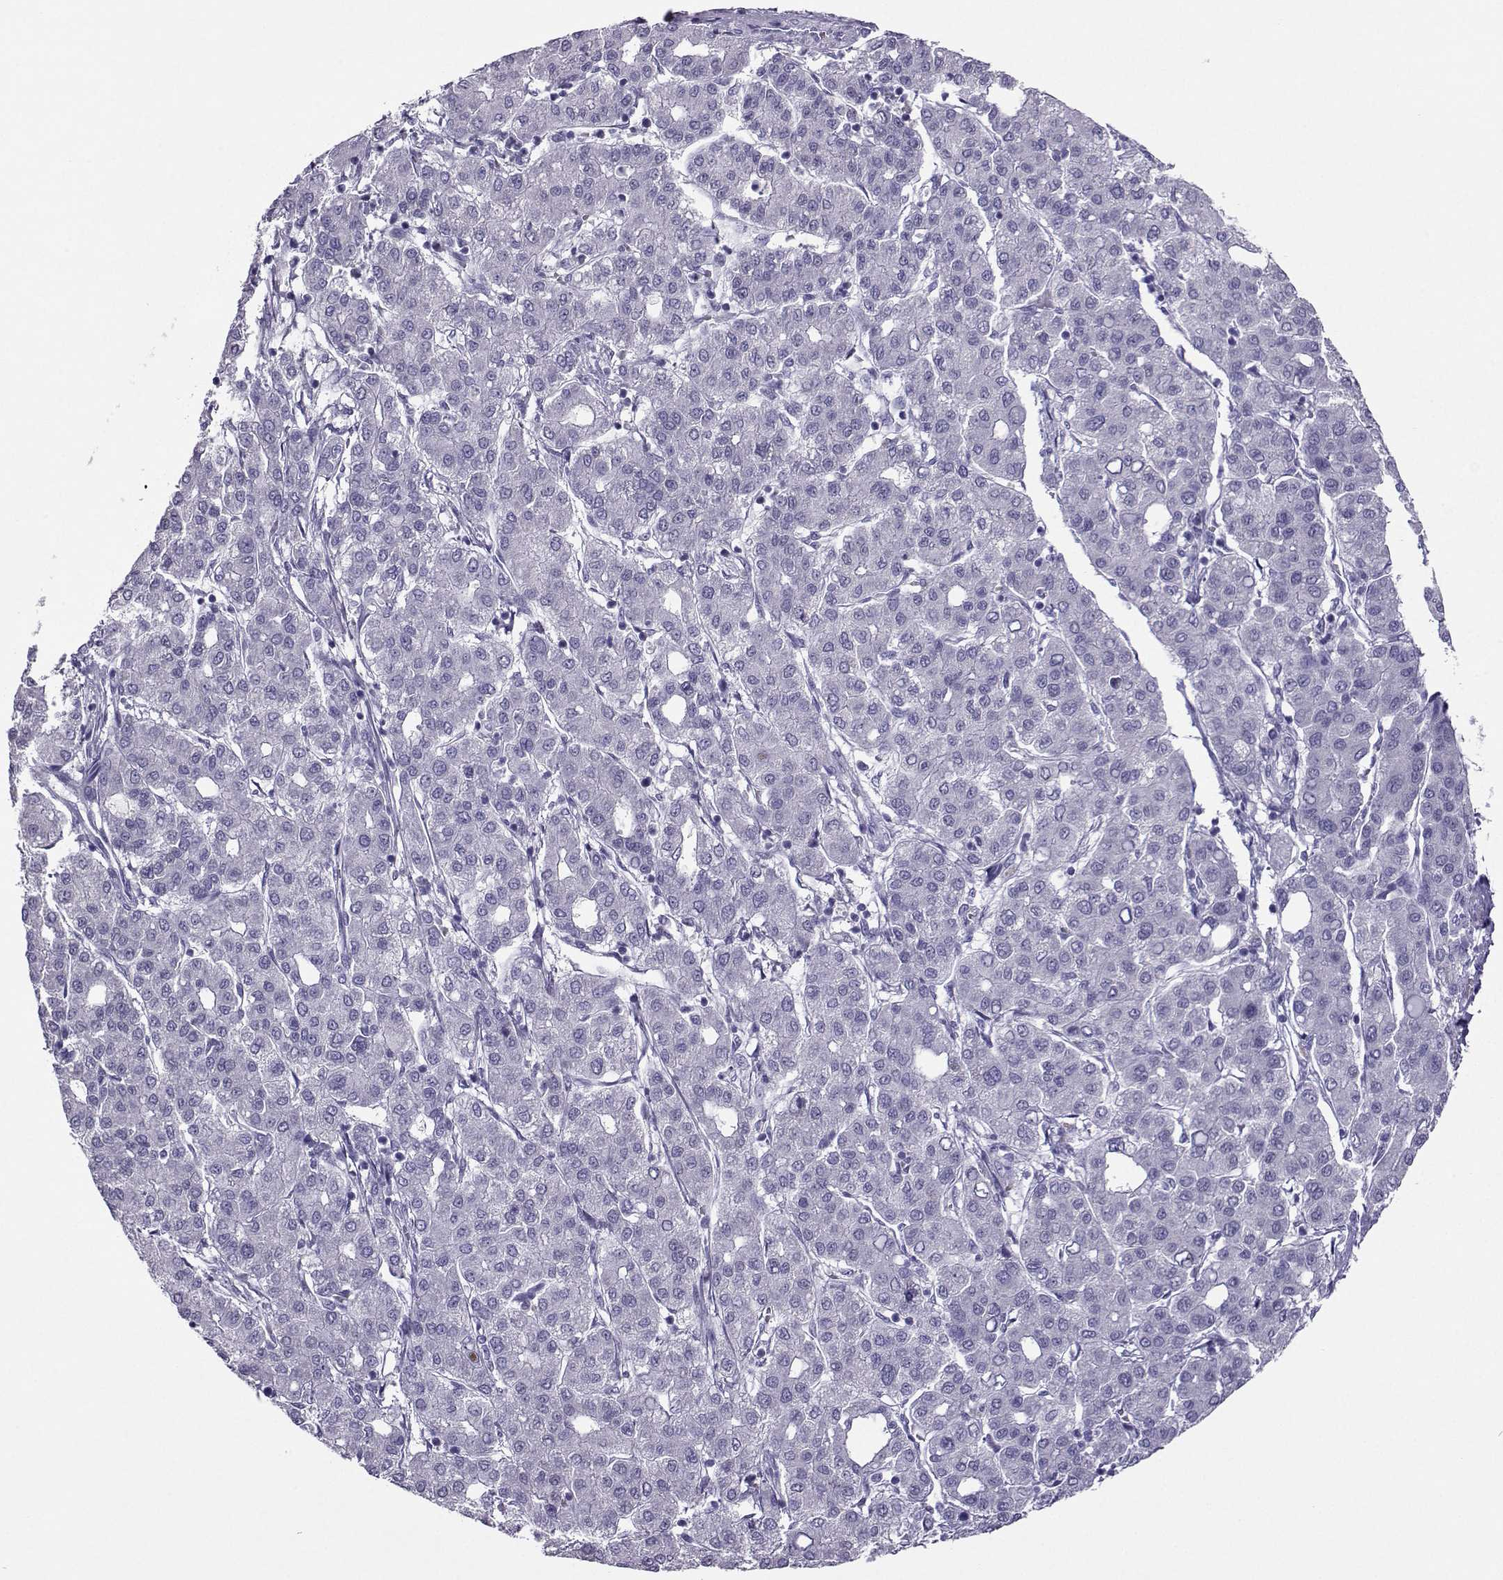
{"staining": {"intensity": "negative", "quantity": "none", "location": "none"}, "tissue": "liver cancer", "cell_type": "Tumor cells", "image_type": "cancer", "snomed": [{"axis": "morphology", "description": "Carcinoma, Hepatocellular, NOS"}, {"axis": "topography", "description": "Liver"}], "caption": "DAB immunohistochemical staining of hepatocellular carcinoma (liver) demonstrates no significant positivity in tumor cells.", "gene": "FBXO24", "patient": {"sex": "male", "age": 65}}